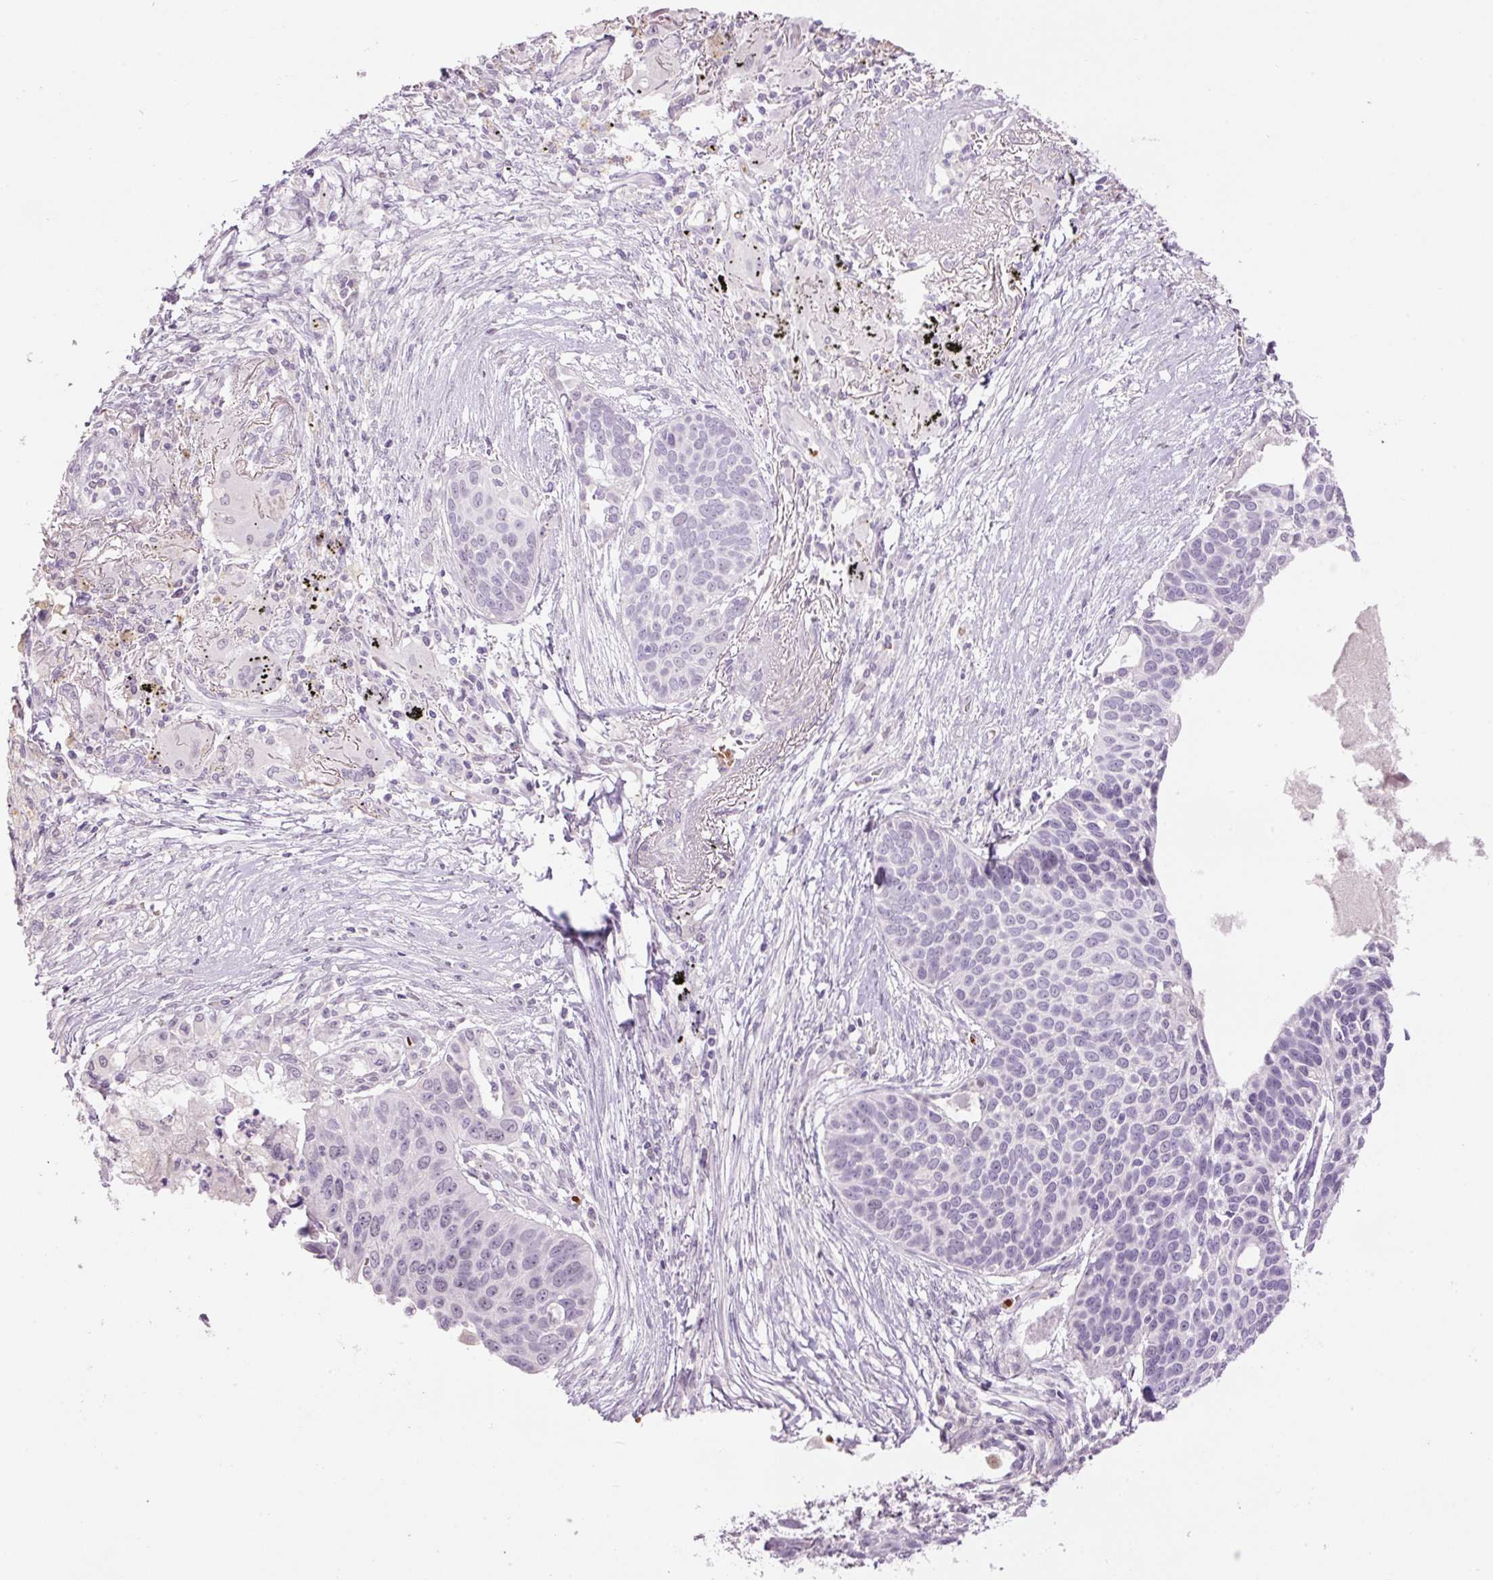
{"staining": {"intensity": "negative", "quantity": "none", "location": "none"}, "tissue": "lung cancer", "cell_type": "Tumor cells", "image_type": "cancer", "snomed": [{"axis": "morphology", "description": "Squamous cell carcinoma, NOS"}, {"axis": "topography", "description": "Lung"}], "caption": "IHC of human lung cancer (squamous cell carcinoma) displays no expression in tumor cells.", "gene": "LY6G6D", "patient": {"sex": "male", "age": 71}}